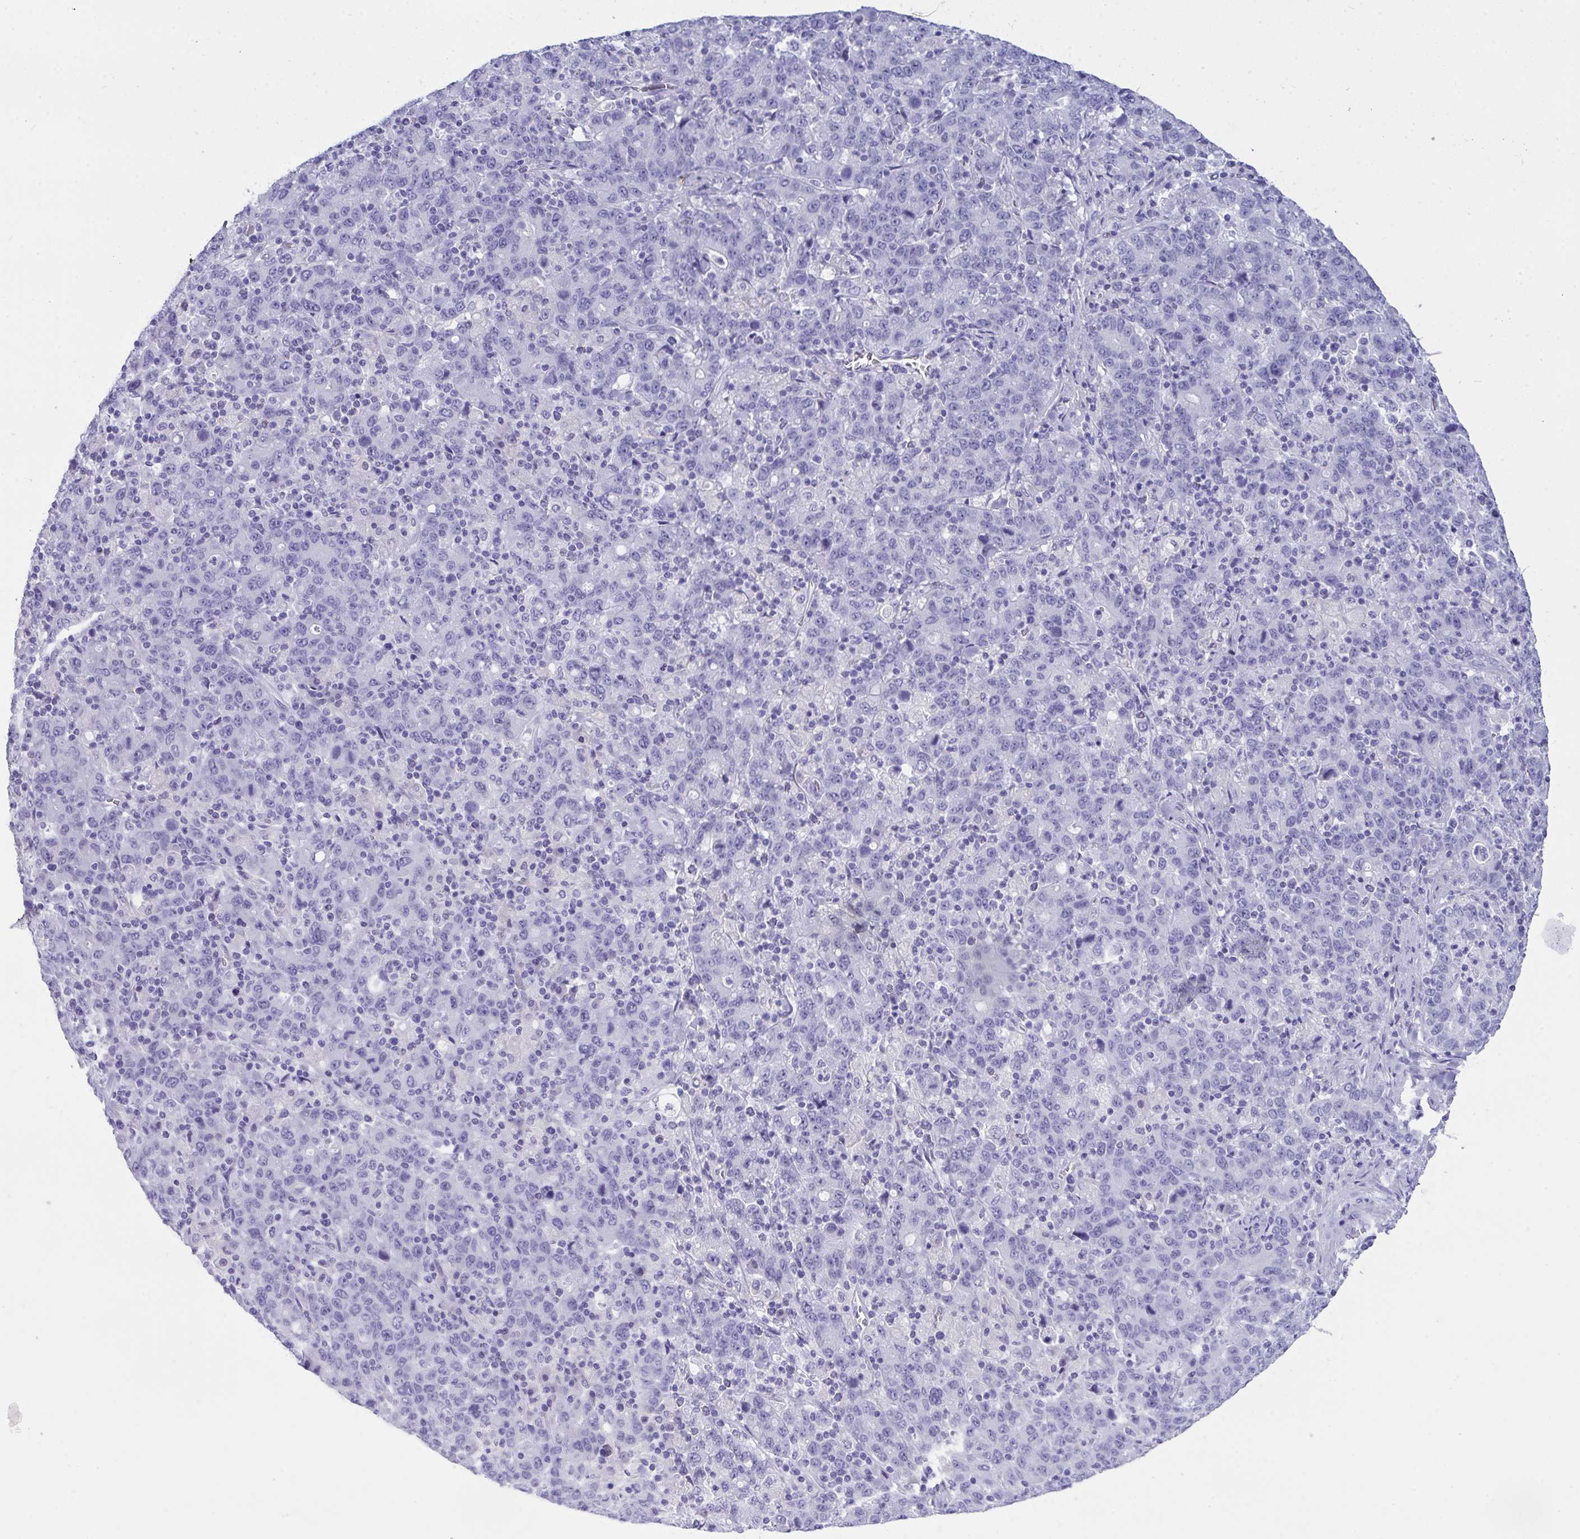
{"staining": {"intensity": "negative", "quantity": "none", "location": "none"}, "tissue": "stomach cancer", "cell_type": "Tumor cells", "image_type": "cancer", "snomed": [{"axis": "morphology", "description": "Adenocarcinoma, NOS"}, {"axis": "topography", "description": "Stomach, upper"}], "caption": "This is a histopathology image of immunohistochemistry staining of stomach cancer (adenocarcinoma), which shows no expression in tumor cells.", "gene": "GLB1L2", "patient": {"sex": "male", "age": 69}}